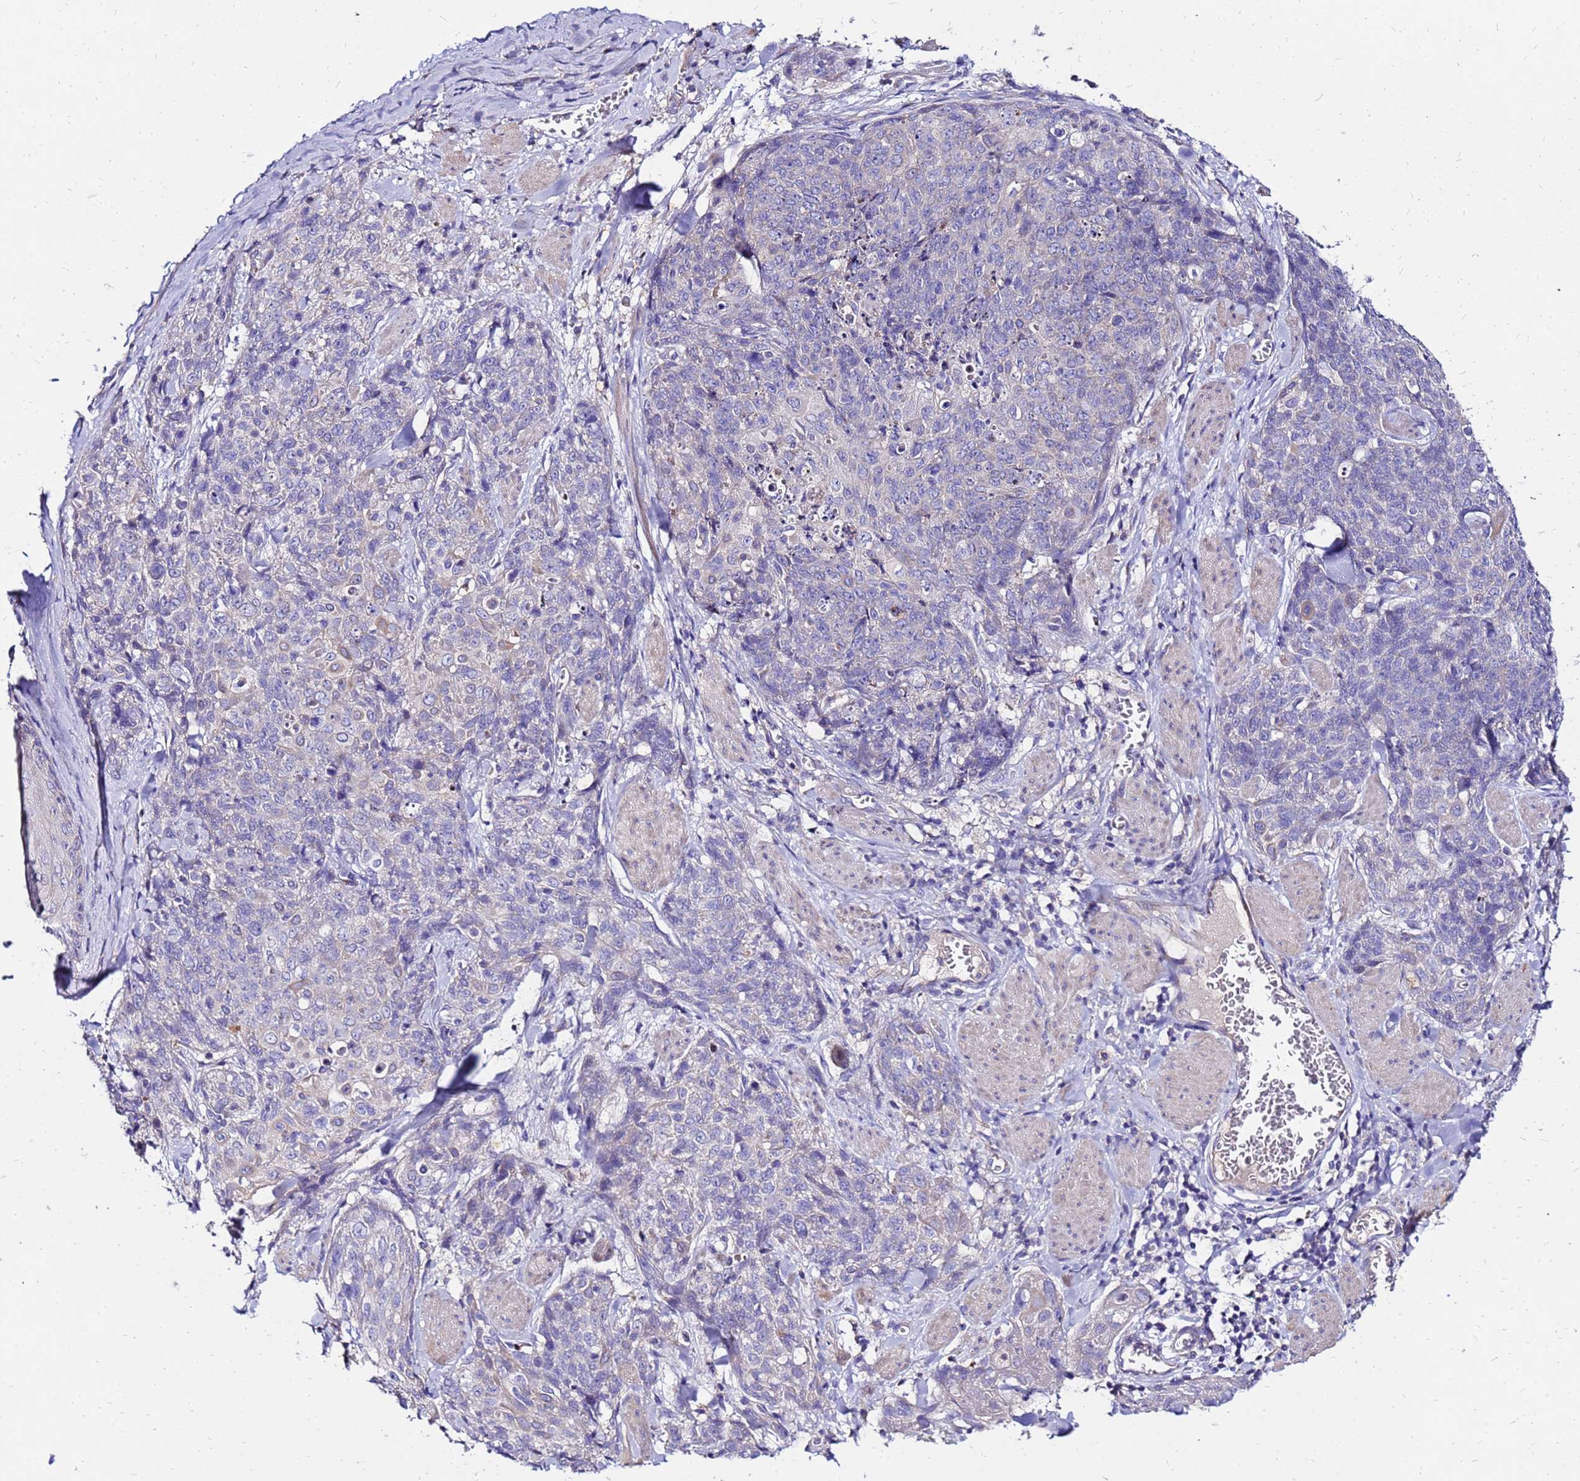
{"staining": {"intensity": "negative", "quantity": "none", "location": "none"}, "tissue": "skin cancer", "cell_type": "Tumor cells", "image_type": "cancer", "snomed": [{"axis": "morphology", "description": "Squamous cell carcinoma, NOS"}, {"axis": "topography", "description": "Skin"}, {"axis": "topography", "description": "Vulva"}], "caption": "An immunohistochemistry image of squamous cell carcinoma (skin) is shown. There is no staining in tumor cells of squamous cell carcinoma (skin).", "gene": "COX14", "patient": {"sex": "female", "age": 85}}